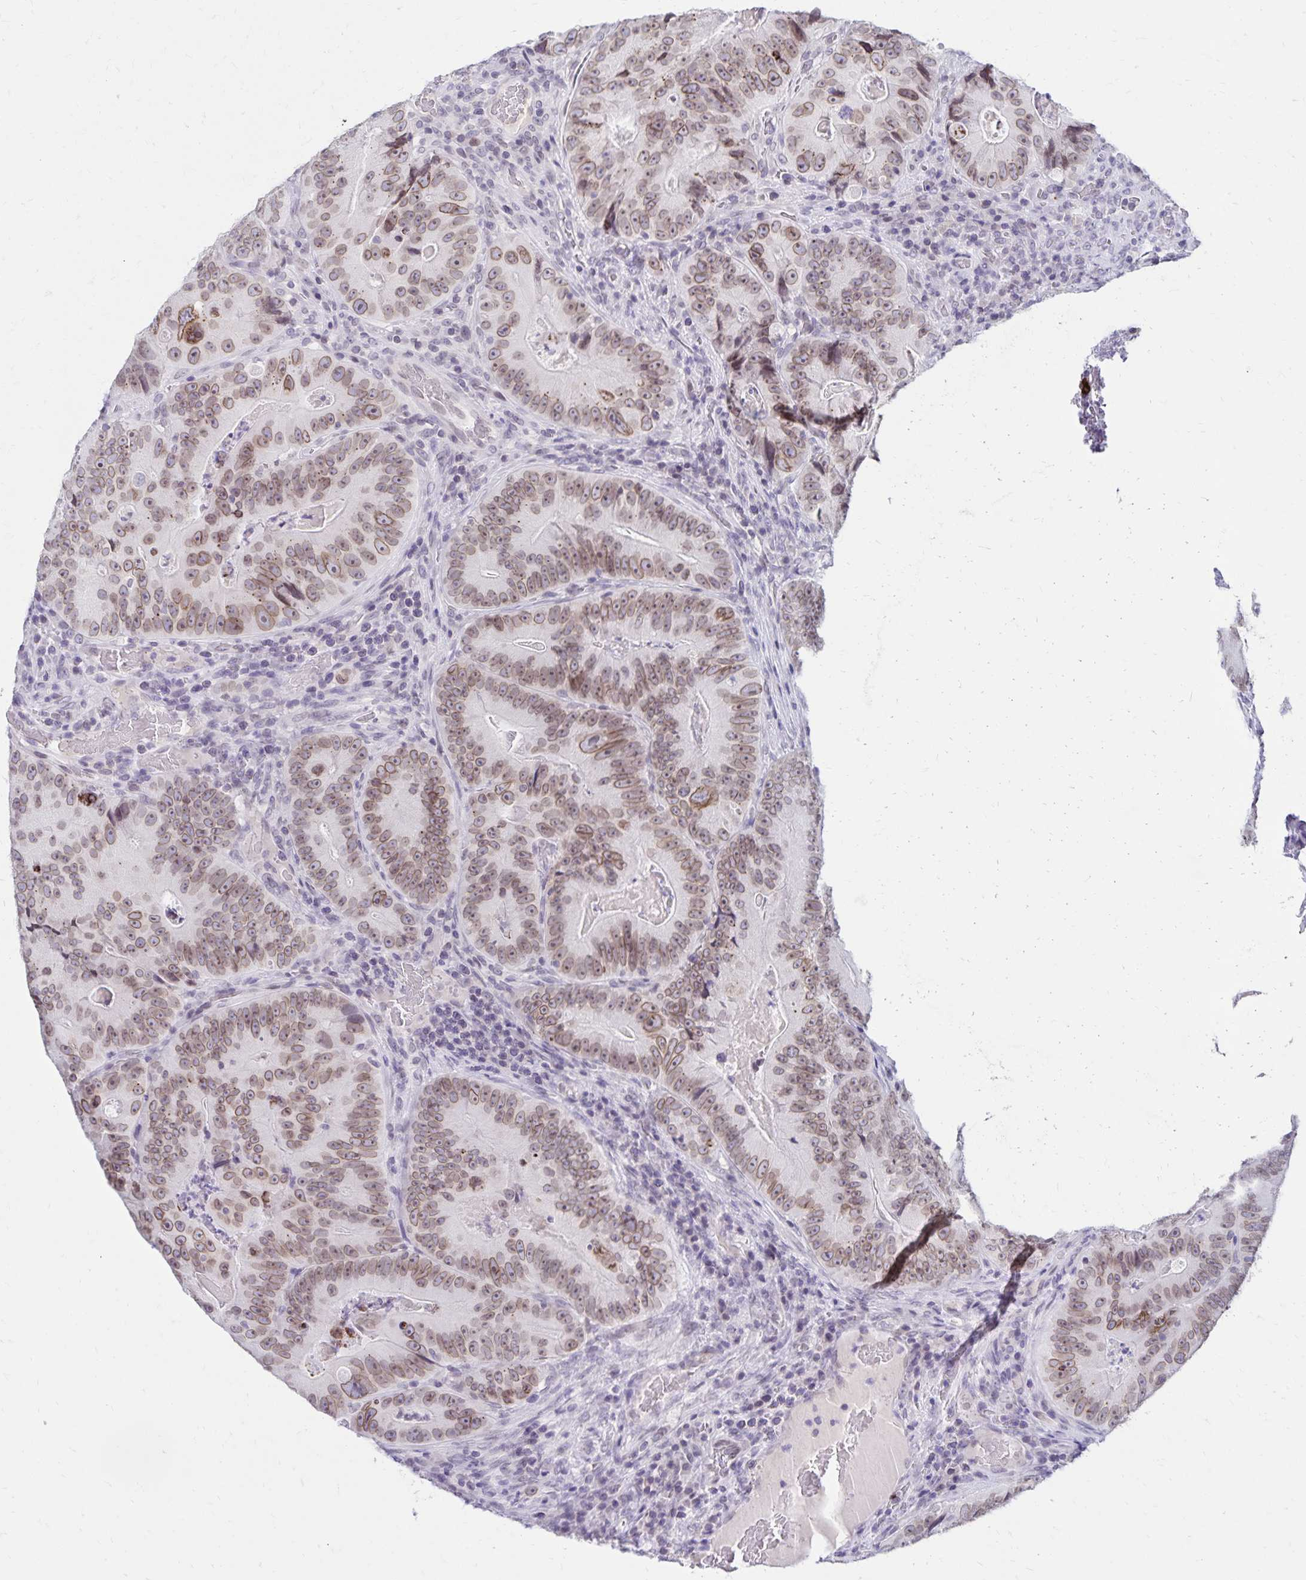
{"staining": {"intensity": "moderate", "quantity": ">75%", "location": "cytoplasmic/membranous,nuclear"}, "tissue": "colorectal cancer", "cell_type": "Tumor cells", "image_type": "cancer", "snomed": [{"axis": "morphology", "description": "Adenocarcinoma, NOS"}, {"axis": "topography", "description": "Colon"}], "caption": "A brown stain labels moderate cytoplasmic/membranous and nuclear staining of a protein in colorectal cancer tumor cells.", "gene": "FAM166C", "patient": {"sex": "female", "age": 86}}